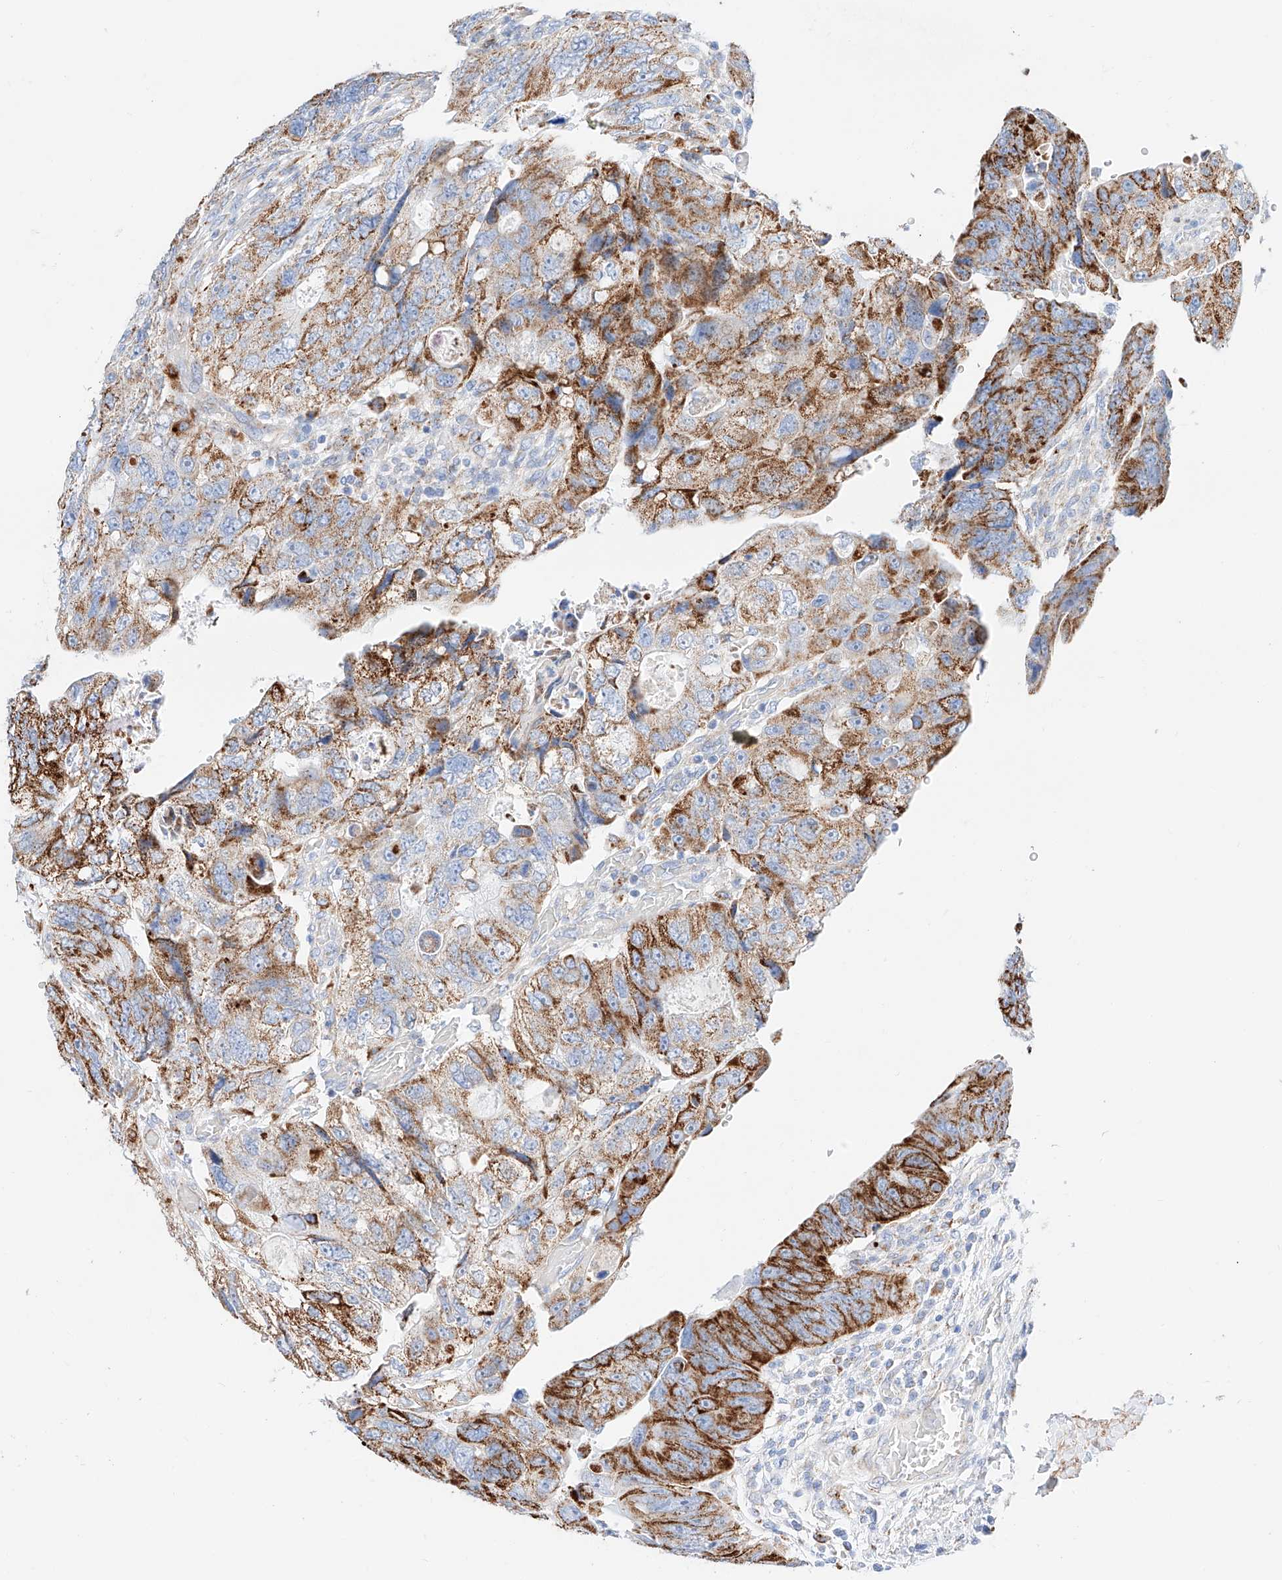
{"staining": {"intensity": "moderate", "quantity": ">75%", "location": "cytoplasmic/membranous"}, "tissue": "colorectal cancer", "cell_type": "Tumor cells", "image_type": "cancer", "snomed": [{"axis": "morphology", "description": "Adenocarcinoma, NOS"}, {"axis": "topography", "description": "Rectum"}], "caption": "Colorectal cancer stained with a protein marker shows moderate staining in tumor cells.", "gene": "C6orf62", "patient": {"sex": "male", "age": 59}}